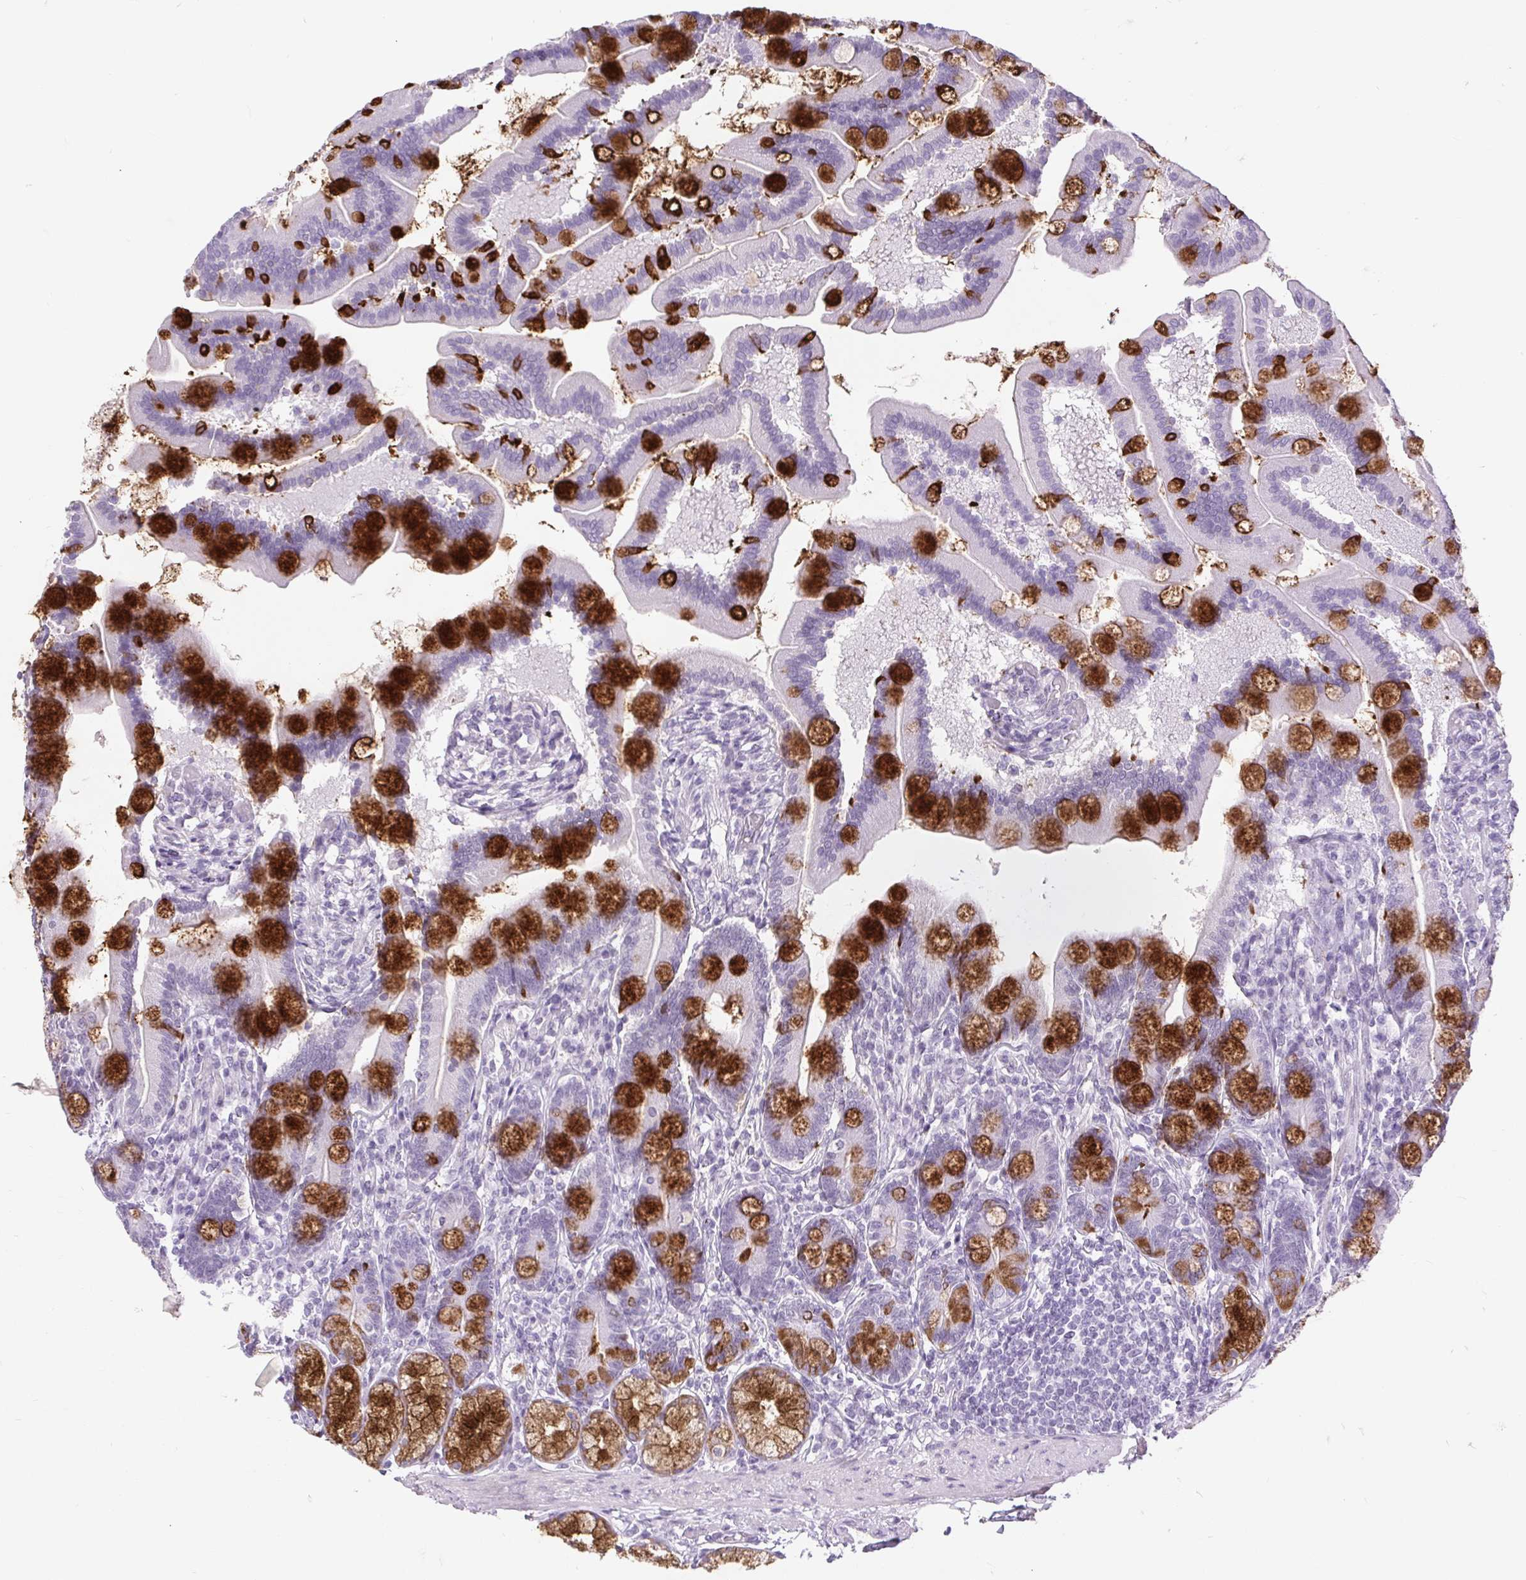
{"staining": {"intensity": "strong", "quantity": "<25%", "location": "cytoplasmic/membranous"}, "tissue": "duodenum", "cell_type": "Glandular cells", "image_type": "normal", "snomed": [{"axis": "morphology", "description": "Normal tissue, NOS"}, {"axis": "topography", "description": "Duodenum"}], "caption": "Immunohistochemistry photomicrograph of unremarkable human duodenum stained for a protein (brown), which reveals medium levels of strong cytoplasmic/membranous staining in about <25% of glandular cells.", "gene": "BCAS1", "patient": {"sex": "female", "age": 67}}